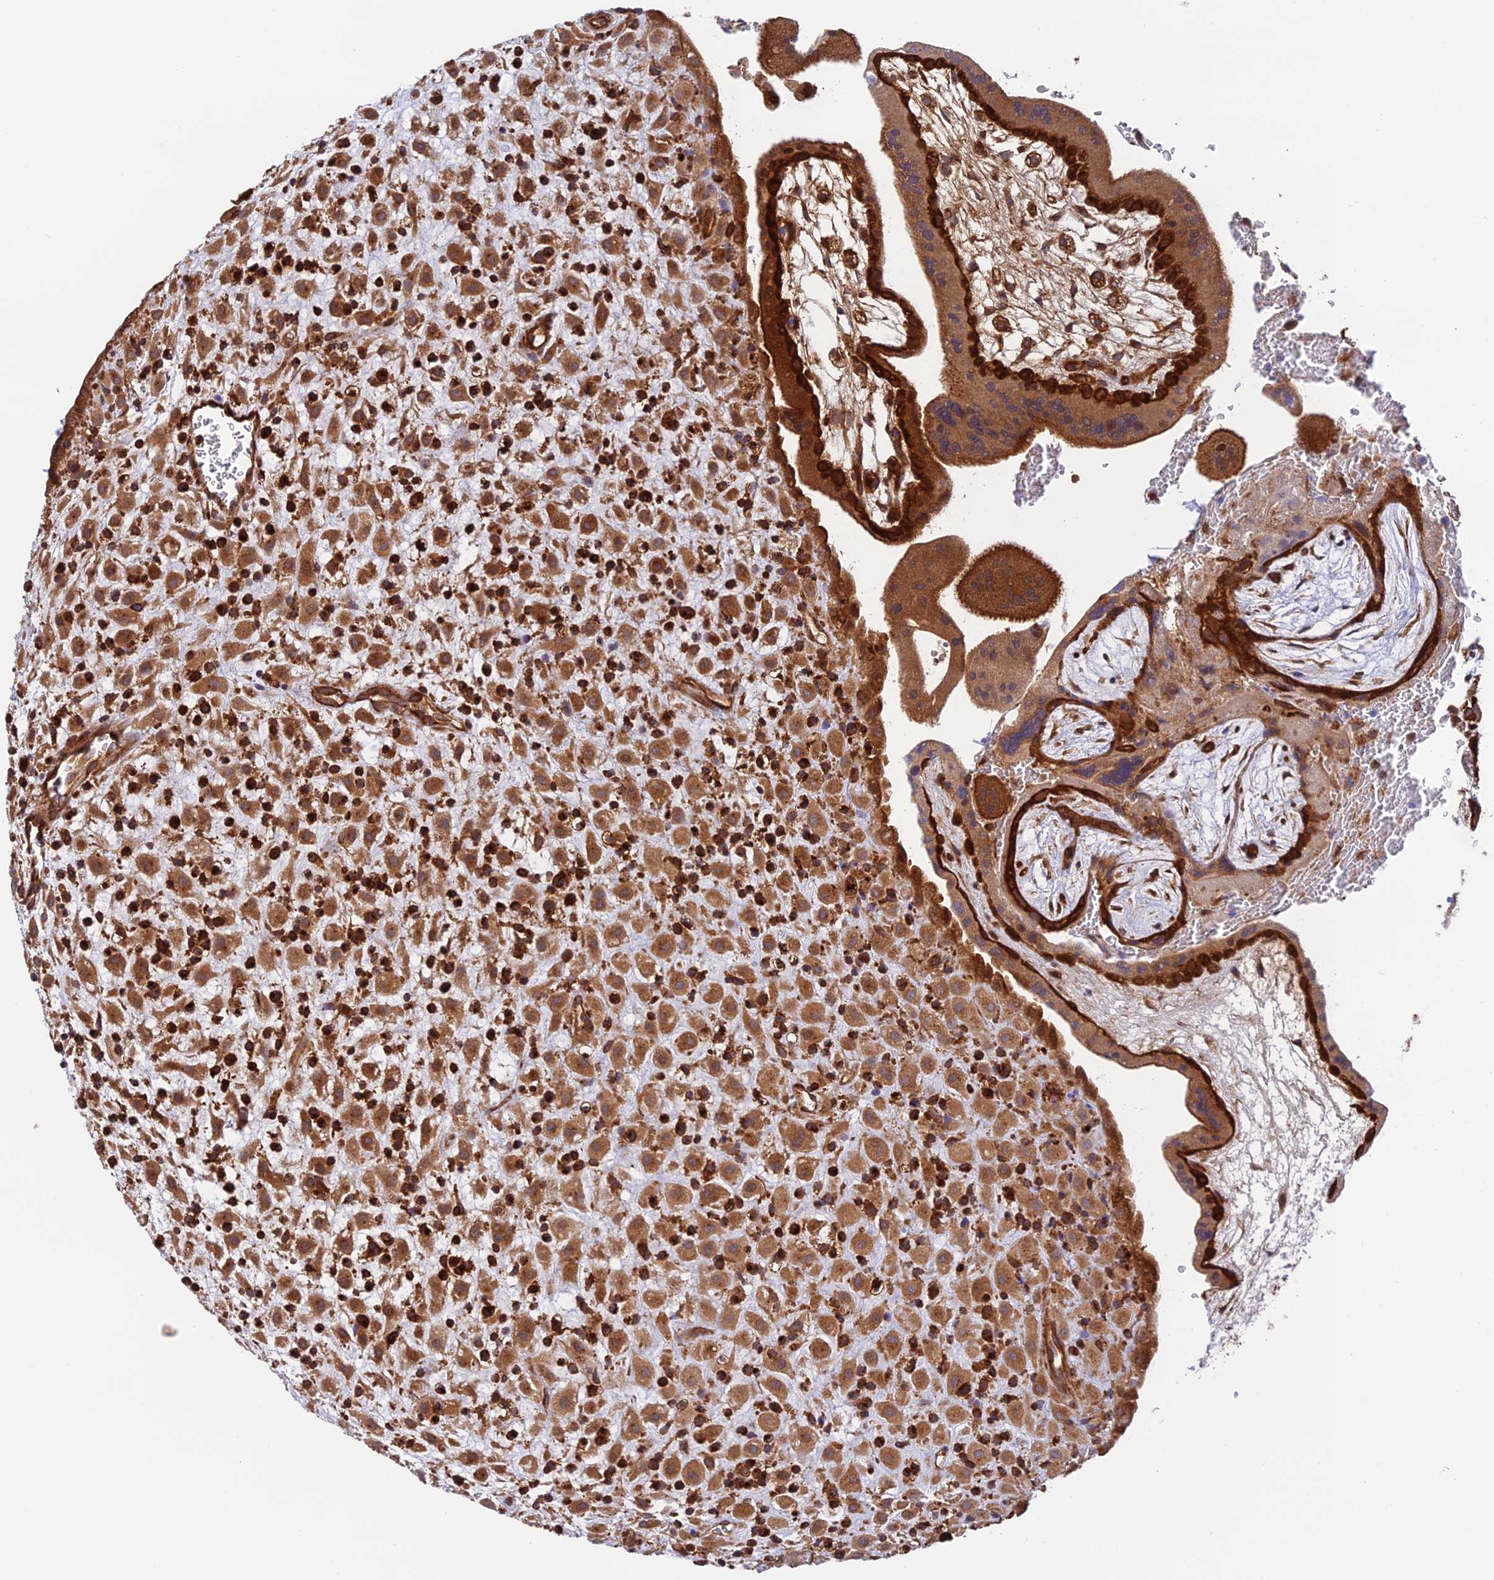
{"staining": {"intensity": "strong", "quantity": ">75%", "location": "cytoplasmic/membranous"}, "tissue": "placenta", "cell_type": "Decidual cells", "image_type": "normal", "snomed": [{"axis": "morphology", "description": "Normal tissue, NOS"}, {"axis": "topography", "description": "Placenta"}], "caption": "Human placenta stained with a brown dye reveals strong cytoplasmic/membranous positive staining in approximately >75% of decidual cells.", "gene": "EVI5L", "patient": {"sex": "female", "age": 35}}